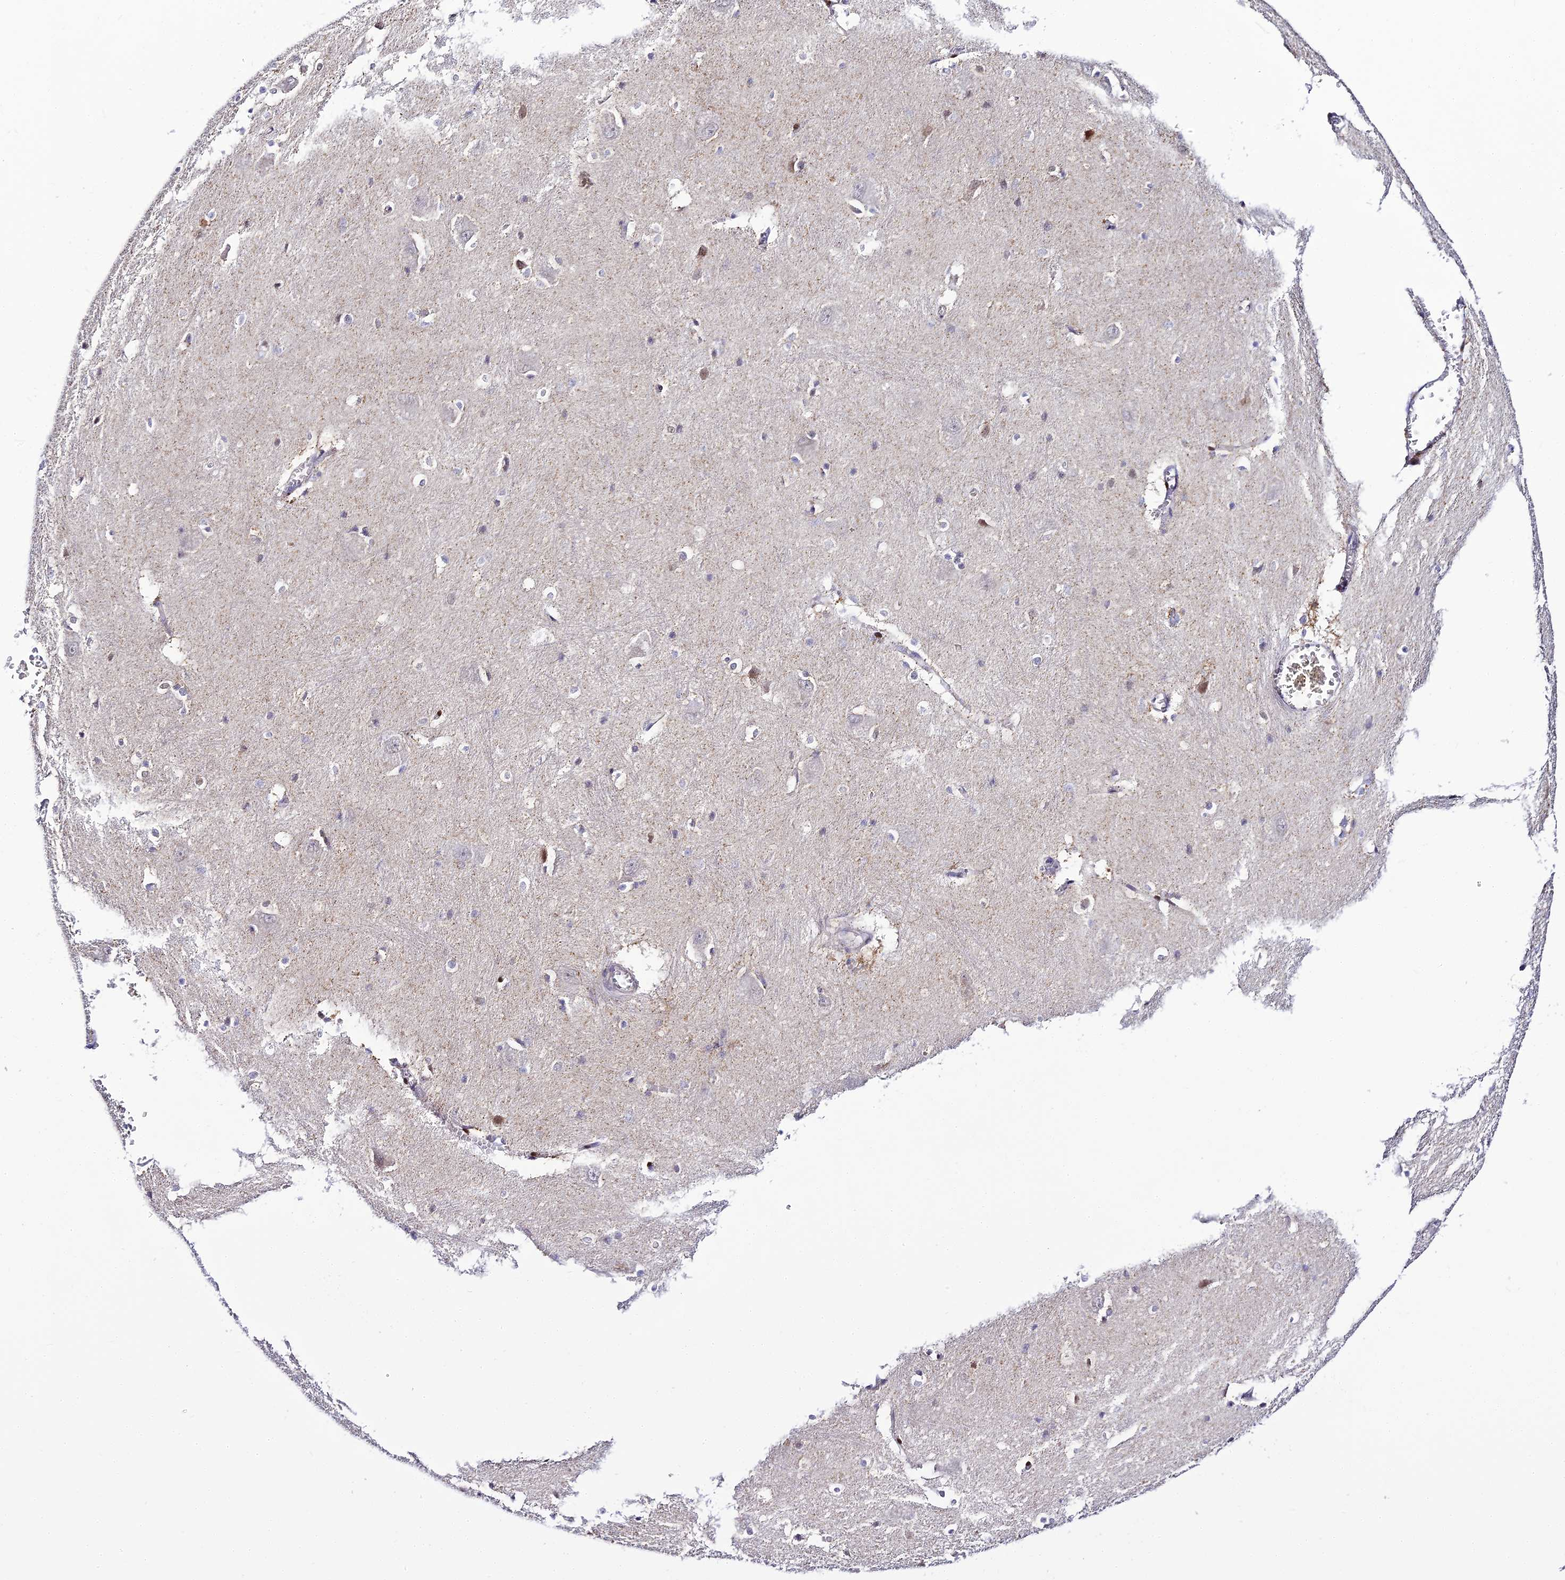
{"staining": {"intensity": "negative", "quantity": "none", "location": "none"}, "tissue": "caudate", "cell_type": "Glial cells", "image_type": "normal", "snomed": [{"axis": "morphology", "description": "Normal tissue, NOS"}, {"axis": "topography", "description": "Lateral ventricle wall"}], "caption": "Immunohistochemistry (IHC) of benign caudate demonstrates no staining in glial cells. The staining was performed using DAB (3,3'-diaminobenzidine) to visualize the protein expression in brown, while the nuclei were stained in blue with hematoxylin (Magnification: 20x).", "gene": "SERP1", "patient": {"sex": "male", "age": 37}}